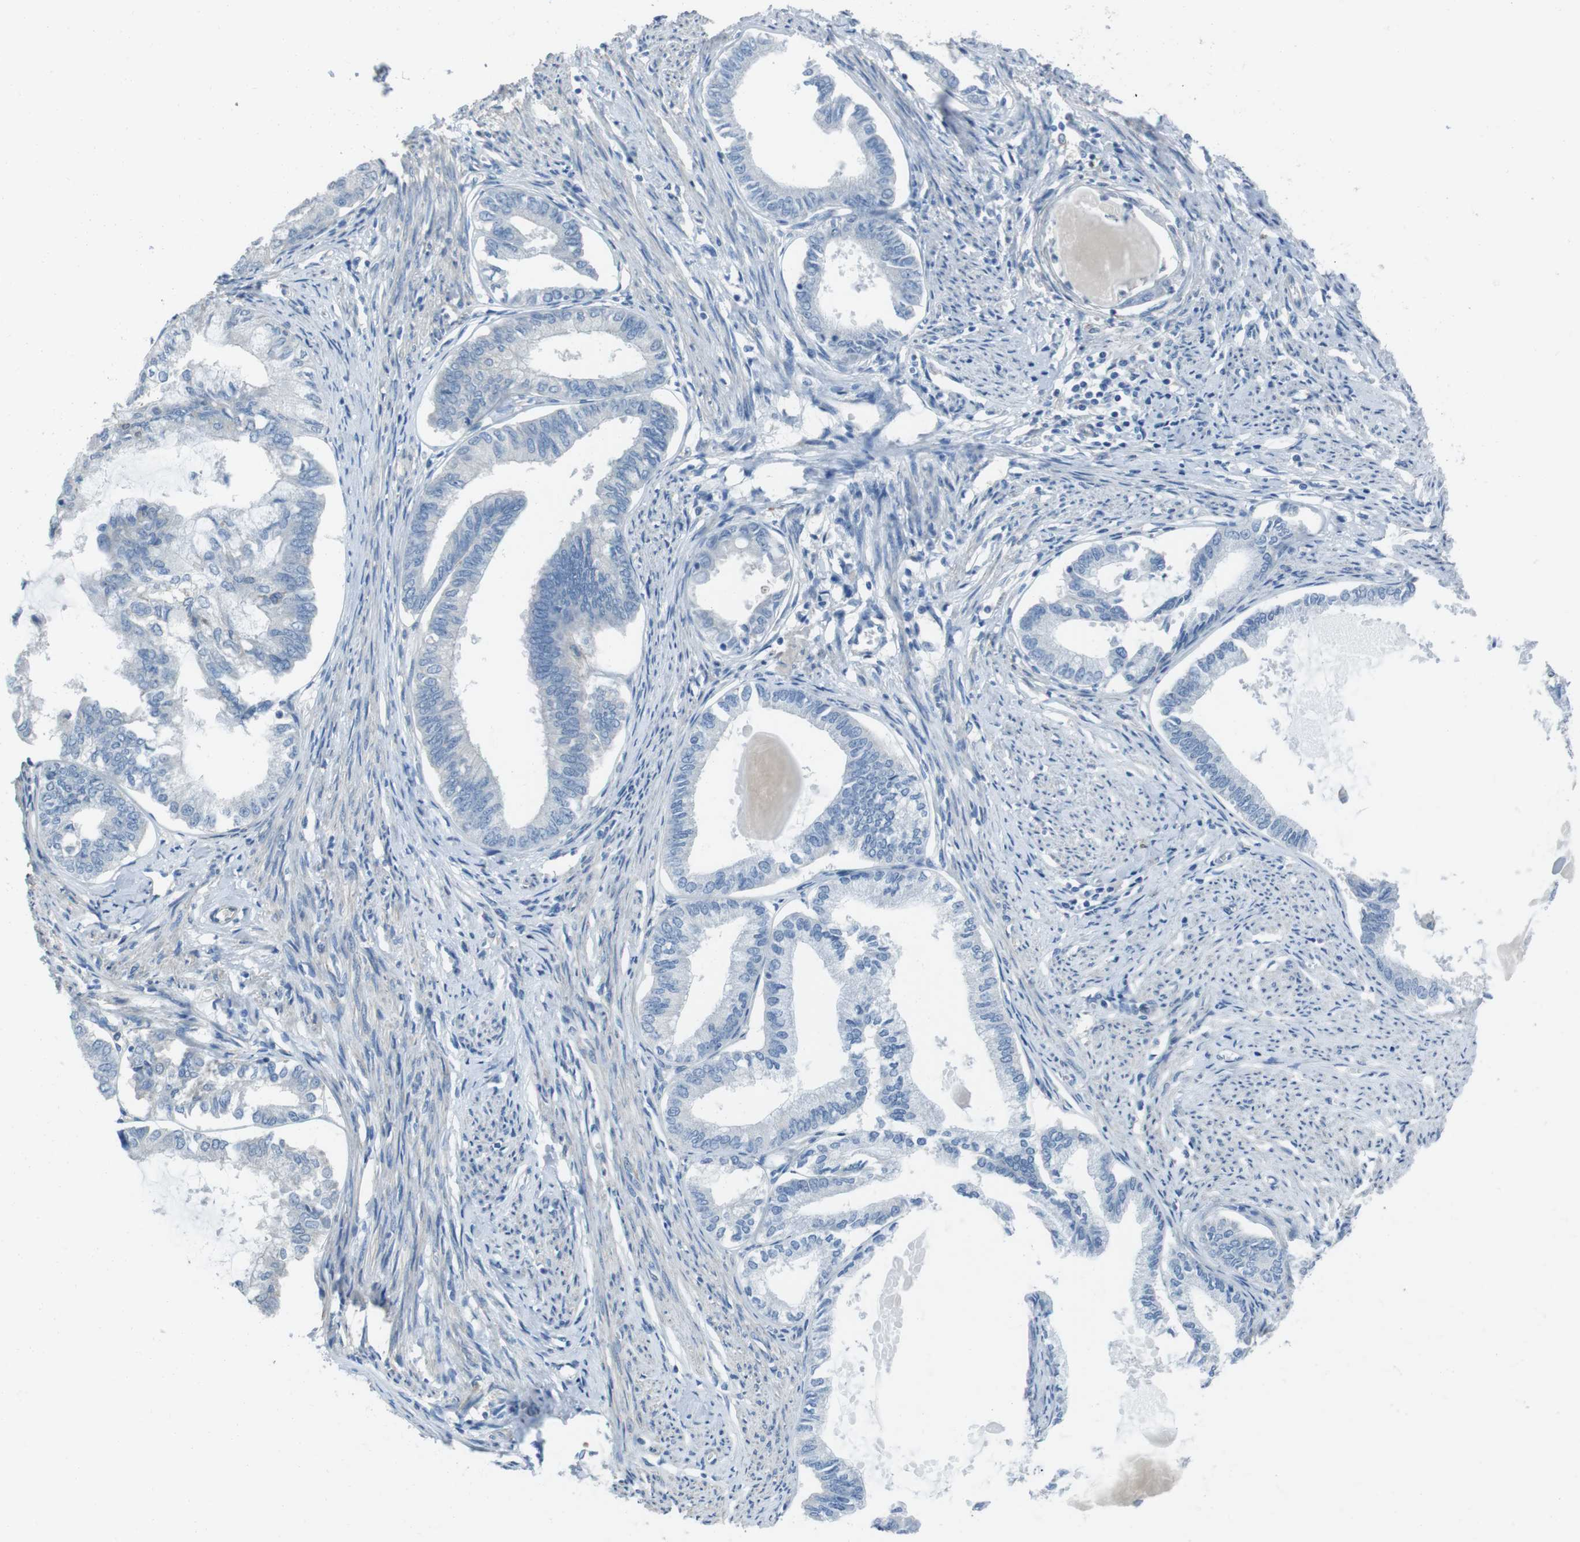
{"staining": {"intensity": "negative", "quantity": "none", "location": "none"}, "tissue": "endometrial cancer", "cell_type": "Tumor cells", "image_type": "cancer", "snomed": [{"axis": "morphology", "description": "Adenocarcinoma, NOS"}, {"axis": "topography", "description": "Endometrium"}], "caption": "DAB immunohistochemical staining of adenocarcinoma (endometrial) exhibits no significant expression in tumor cells.", "gene": "CYP2C8", "patient": {"sex": "female", "age": 86}}